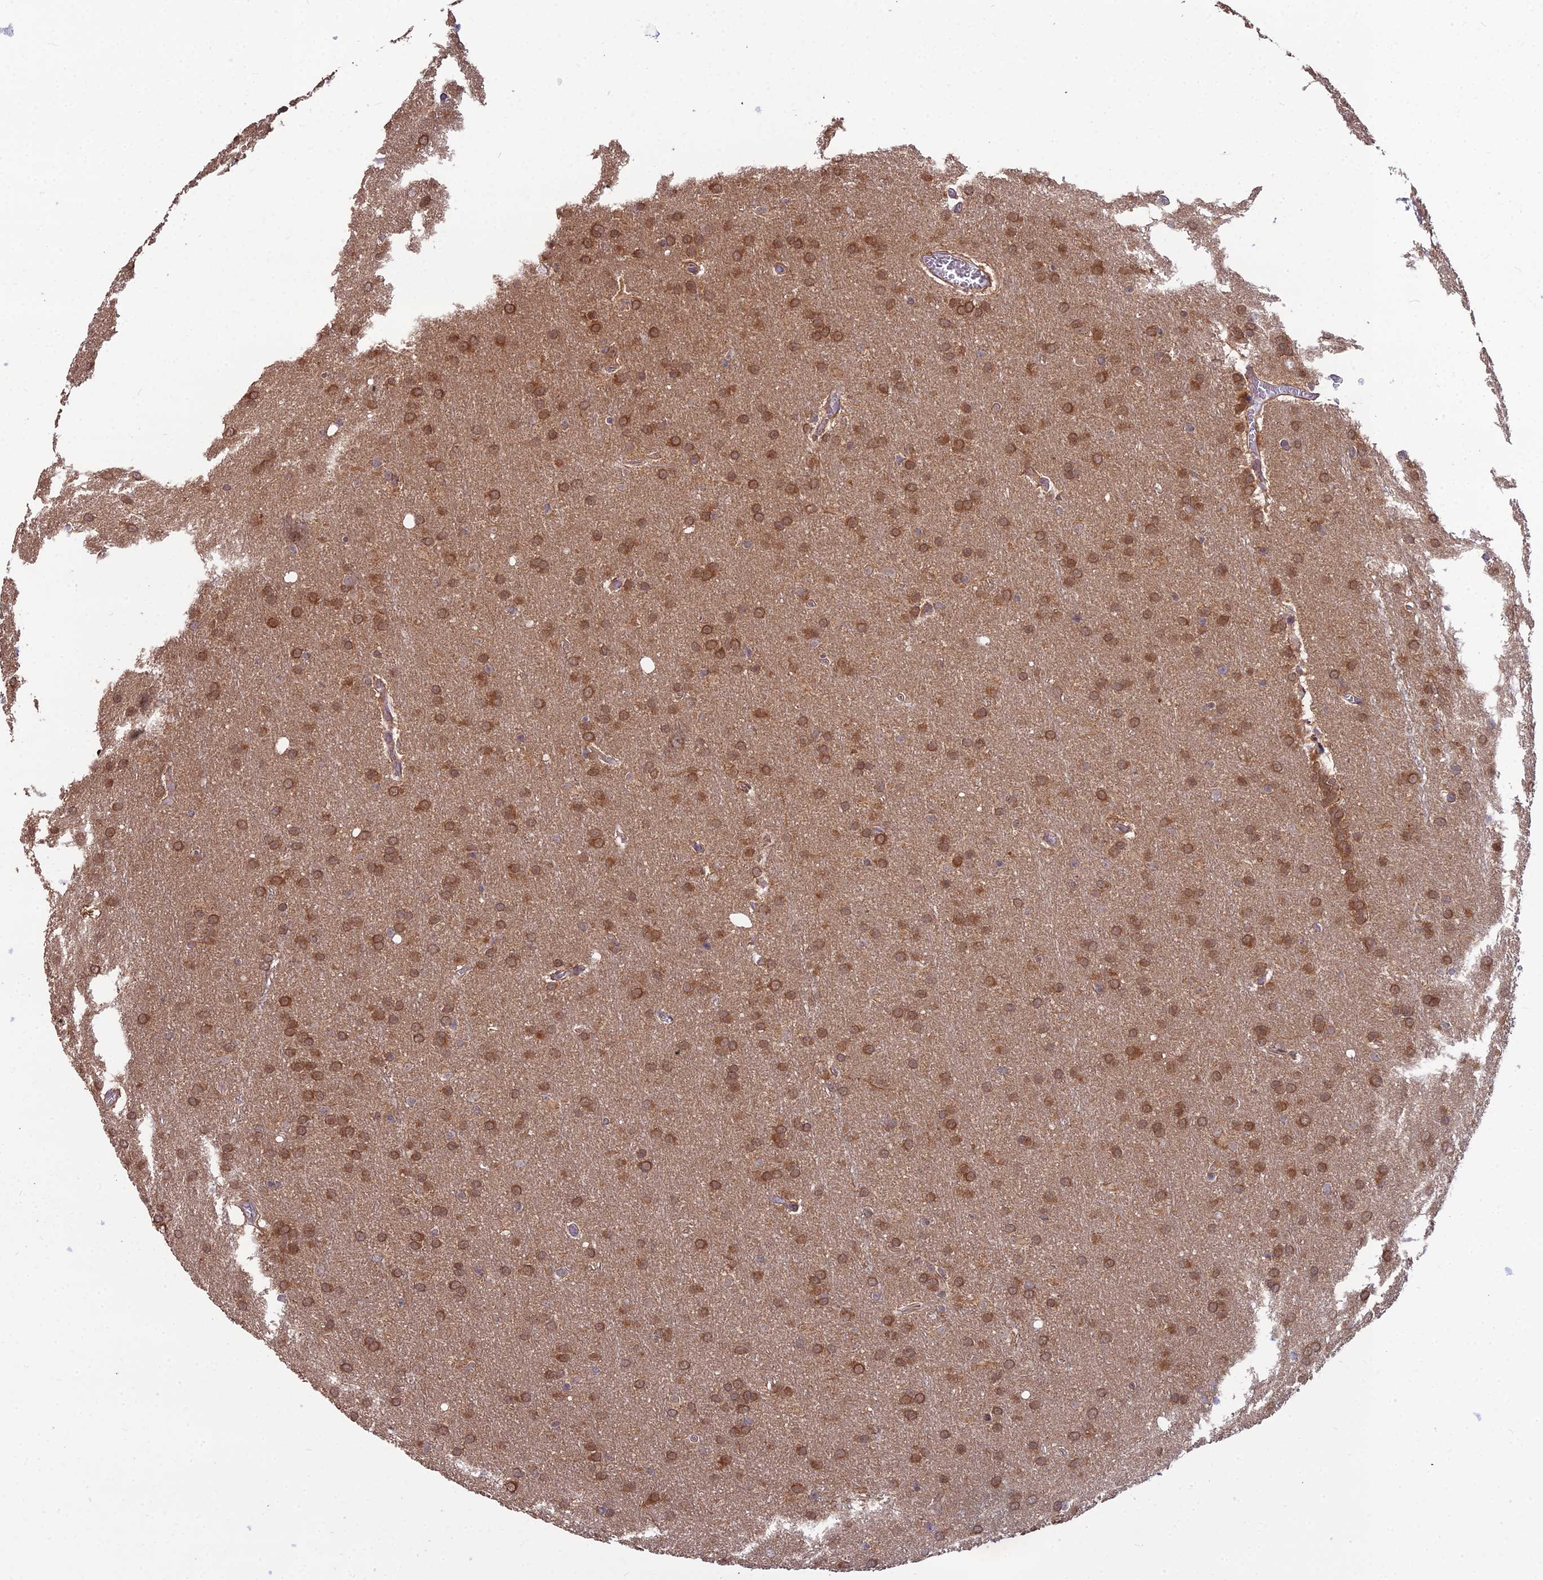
{"staining": {"intensity": "moderate", "quantity": ">75%", "location": "cytoplasmic/membranous"}, "tissue": "glioma", "cell_type": "Tumor cells", "image_type": "cancer", "snomed": [{"axis": "morphology", "description": "Glioma, malignant, Low grade"}, {"axis": "topography", "description": "Brain"}], "caption": "Tumor cells display medium levels of moderate cytoplasmic/membranous positivity in approximately >75% of cells in human glioma. The staining was performed using DAB (3,3'-diaminobenzidine) to visualize the protein expression in brown, while the nuclei were stained in blue with hematoxylin (Magnification: 20x).", "gene": "MVD", "patient": {"sex": "female", "age": 32}}